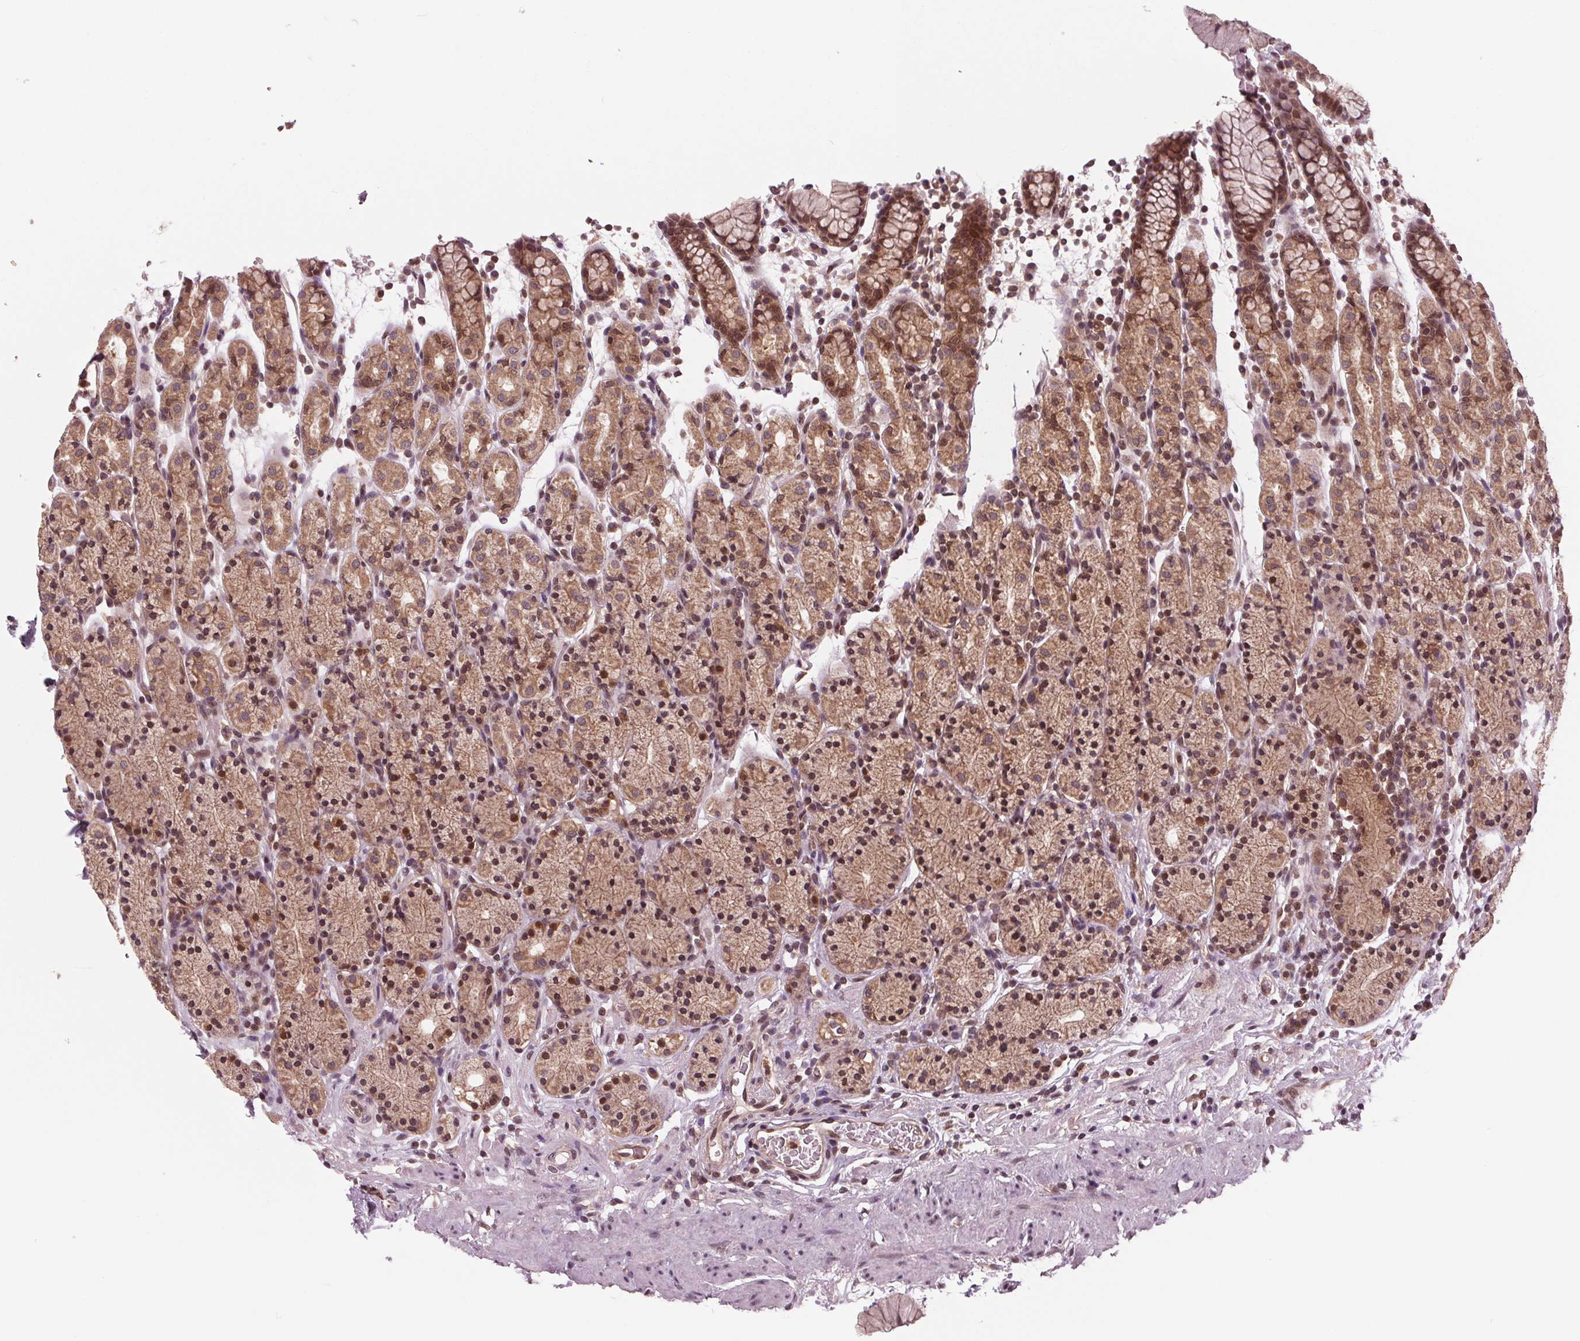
{"staining": {"intensity": "moderate", "quantity": ">75%", "location": "cytoplasmic/membranous,nuclear"}, "tissue": "stomach", "cell_type": "Glandular cells", "image_type": "normal", "snomed": [{"axis": "morphology", "description": "Normal tissue, NOS"}, {"axis": "topography", "description": "Stomach, upper"}, {"axis": "topography", "description": "Stomach"}], "caption": "Stomach stained for a protein demonstrates moderate cytoplasmic/membranous,nuclear positivity in glandular cells. Nuclei are stained in blue.", "gene": "STAT3", "patient": {"sex": "male", "age": 62}}